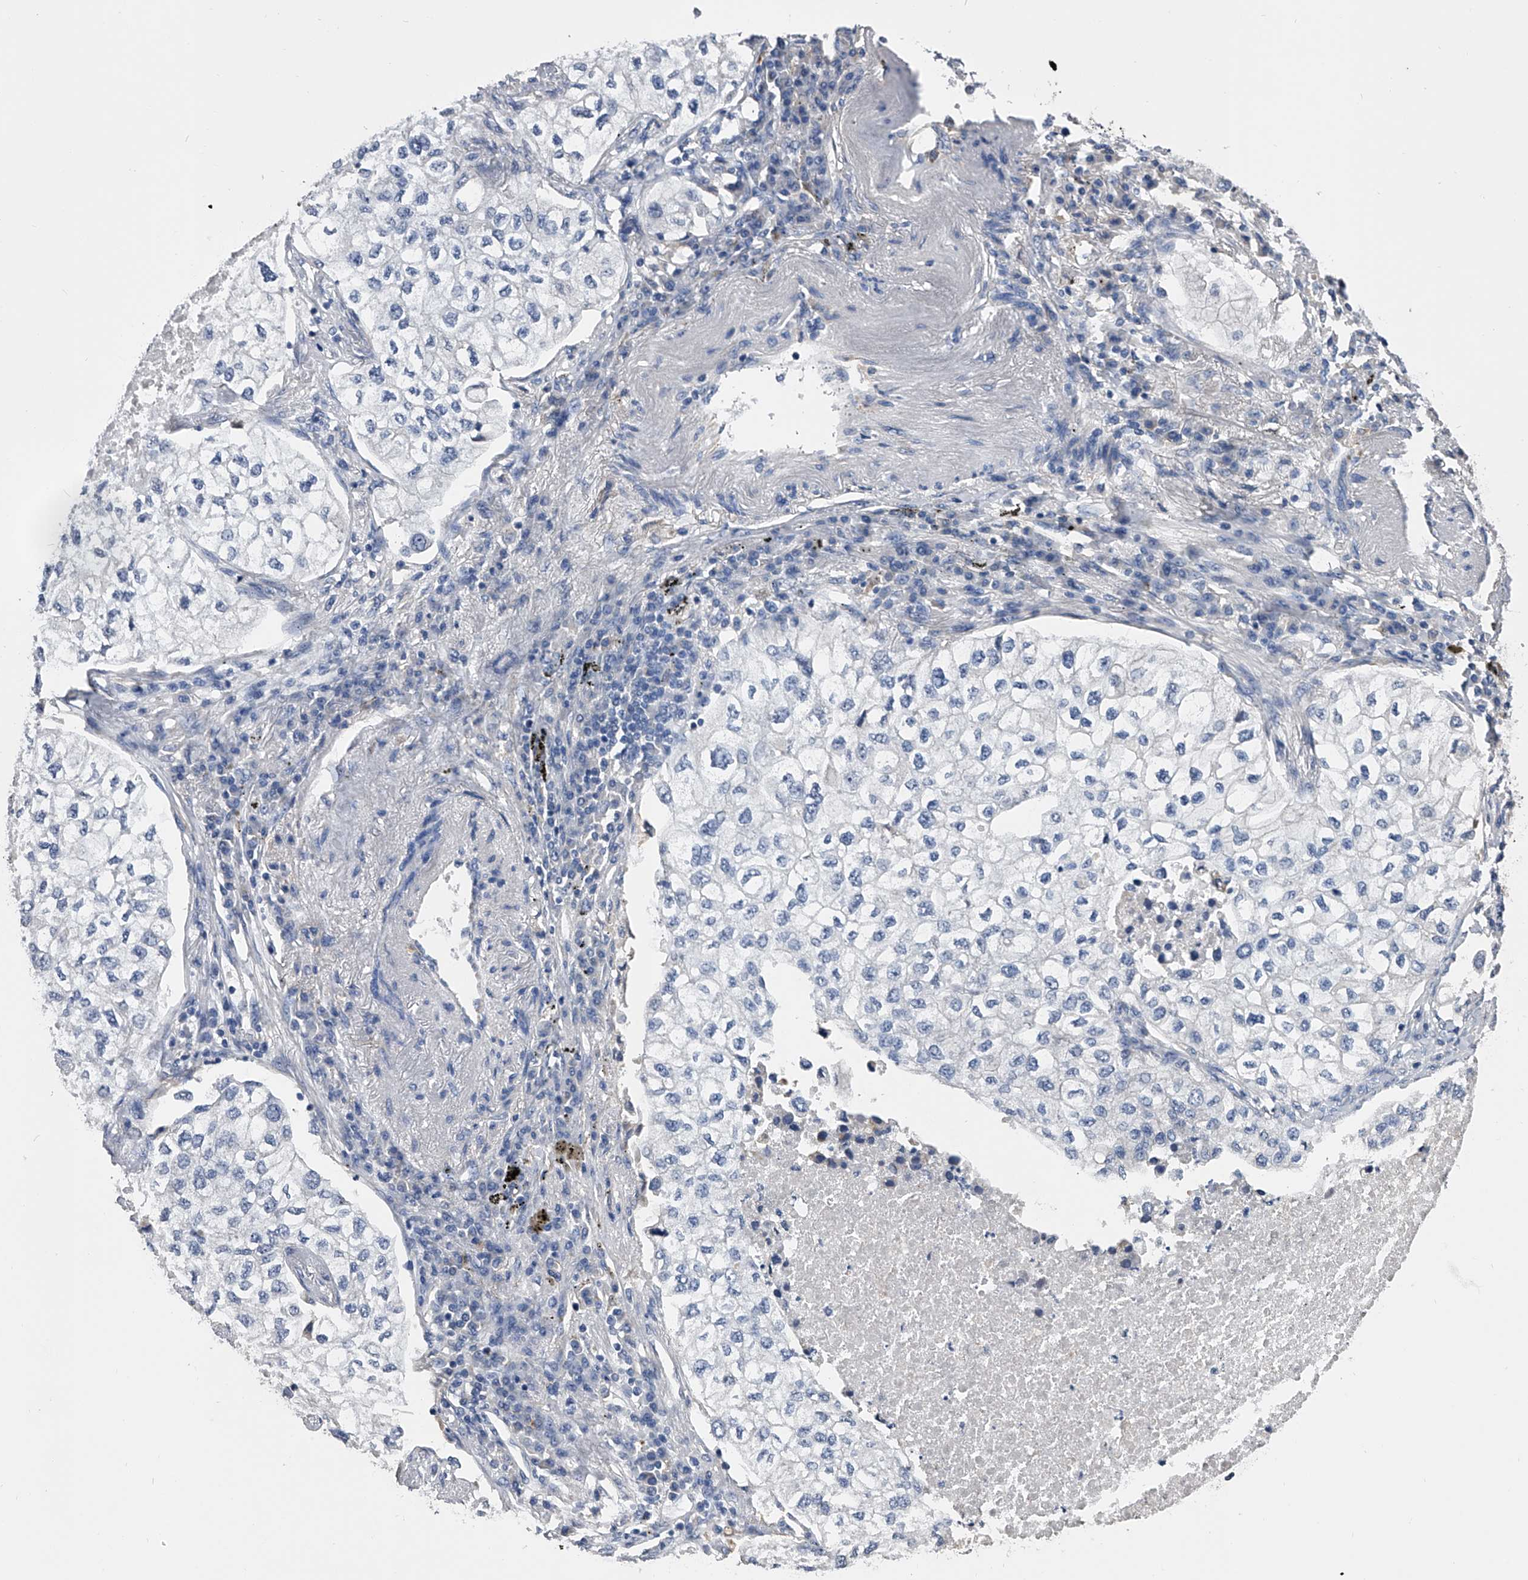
{"staining": {"intensity": "negative", "quantity": "none", "location": "none"}, "tissue": "lung cancer", "cell_type": "Tumor cells", "image_type": "cancer", "snomed": [{"axis": "morphology", "description": "Adenocarcinoma, NOS"}, {"axis": "topography", "description": "Lung"}], "caption": "Adenocarcinoma (lung) was stained to show a protein in brown. There is no significant staining in tumor cells.", "gene": "EFCAB7", "patient": {"sex": "male", "age": 63}}